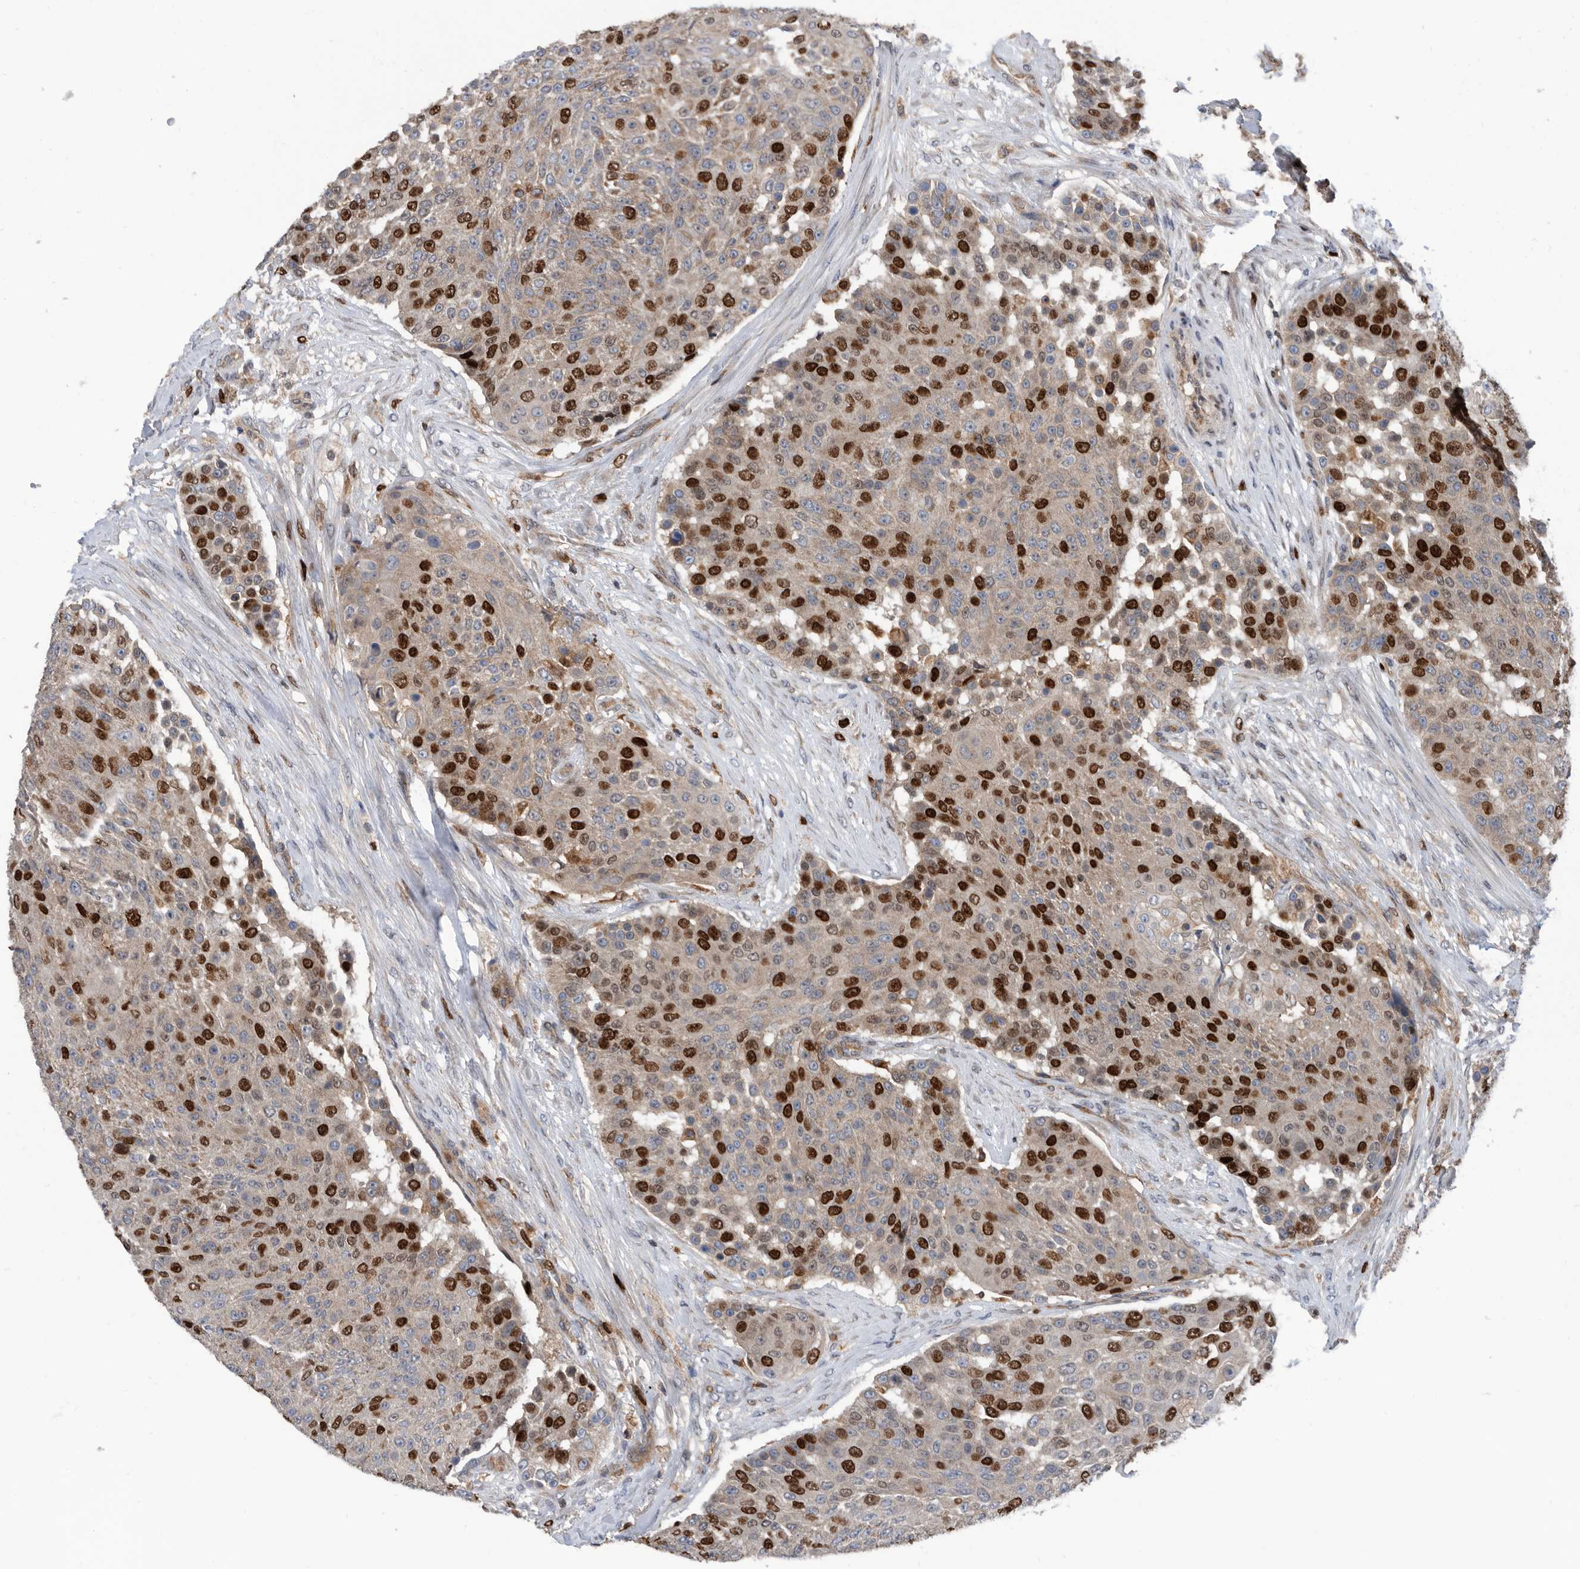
{"staining": {"intensity": "strong", "quantity": "25%-75%", "location": "nuclear"}, "tissue": "urothelial cancer", "cell_type": "Tumor cells", "image_type": "cancer", "snomed": [{"axis": "morphology", "description": "Urothelial carcinoma, High grade"}, {"axis": "topography", "description": "Urinary bladder"}], "caption": "Urothelial cancer was stained to show a protein in brown. There is high levels of strong nuclear staining in about 25%-75% of tumor cells.", "gene": "ATAD2", "patient": {"sex": "female", "age": 63}}